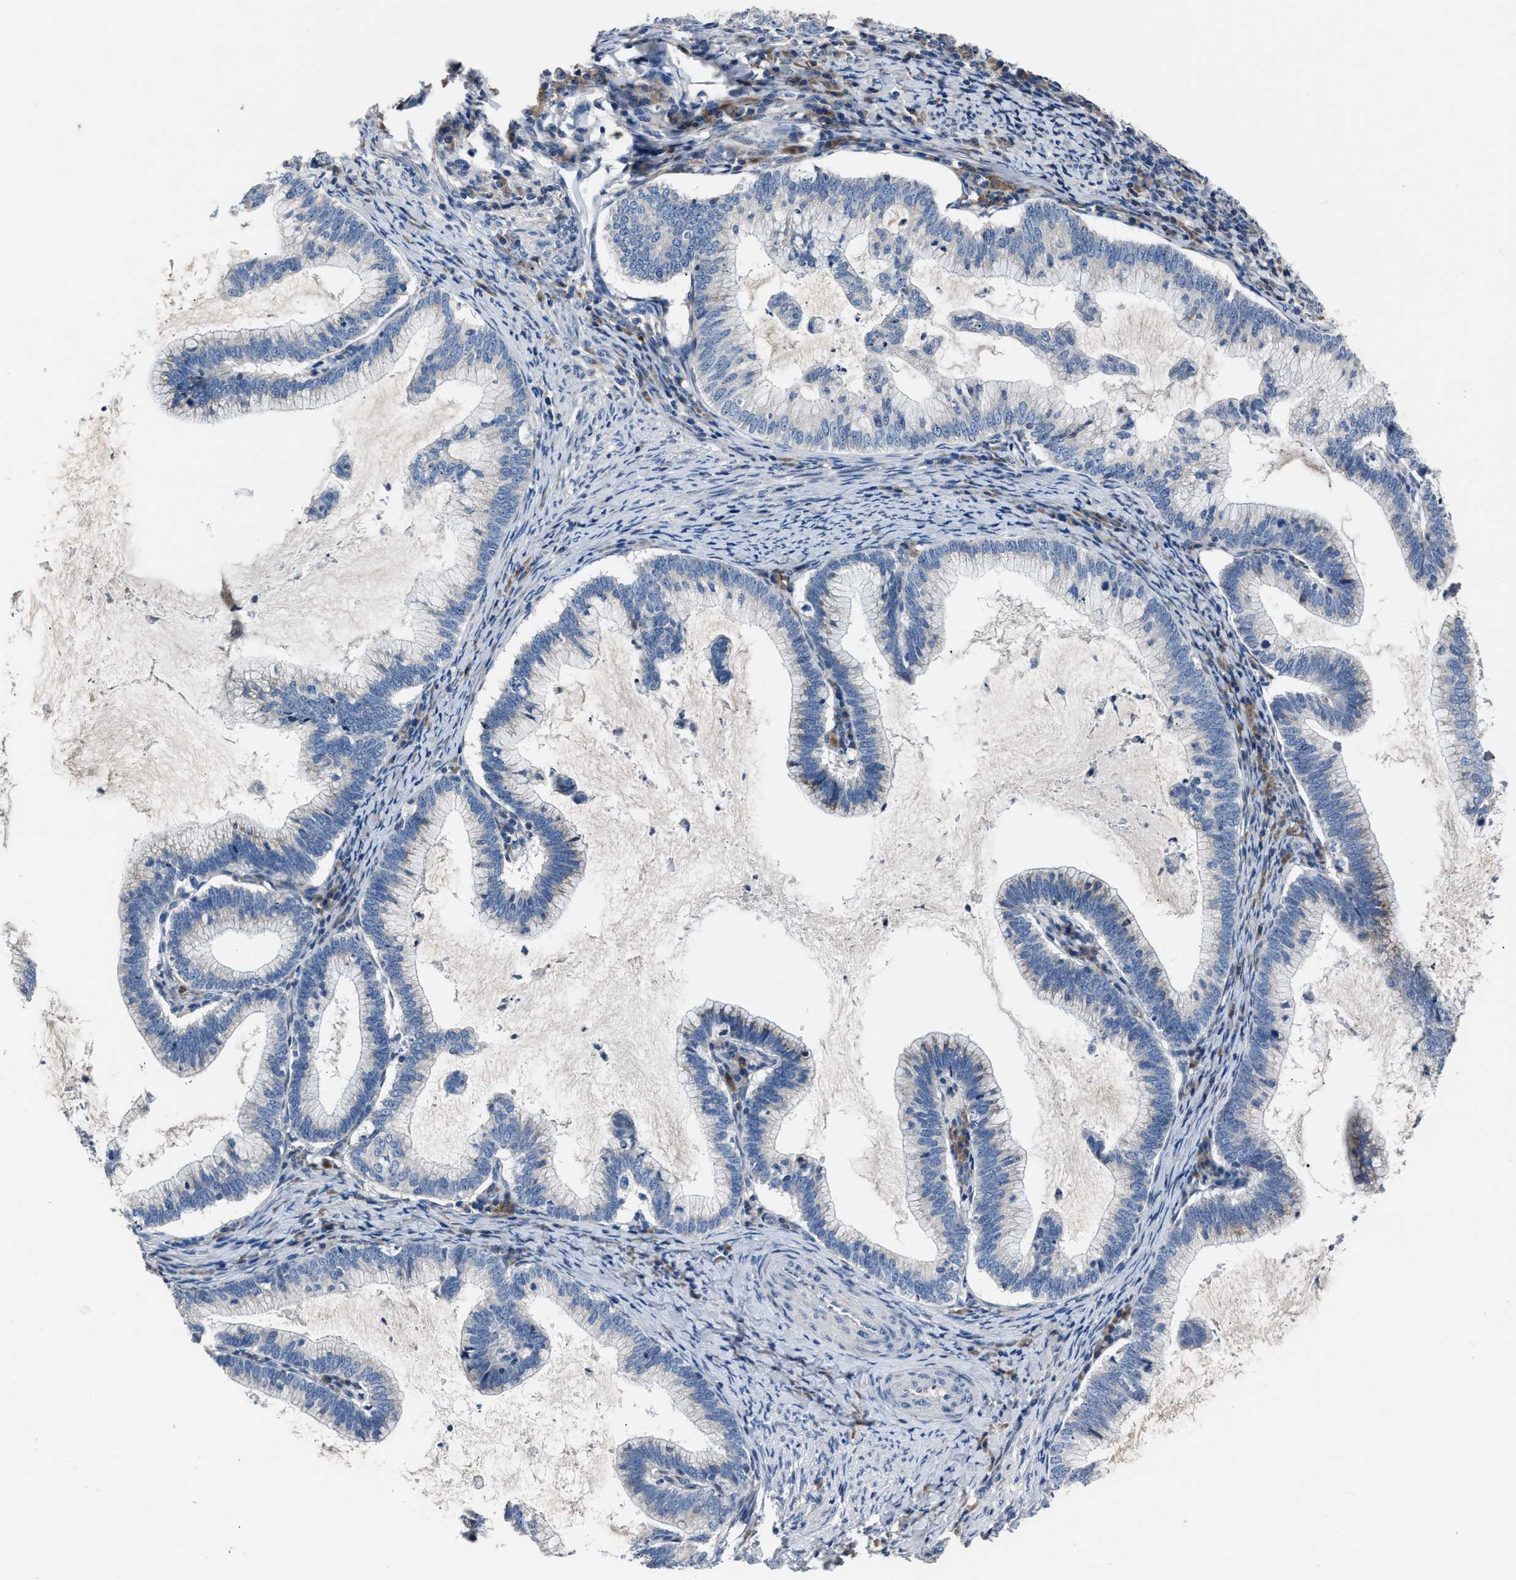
{"staining": {"intensity": "negative", "quantity": "none", "location": "none"}, "tissue": "cervical cancer", "cell_type": "Tumor cells", "image_type": "cancer", "snomed": [{"axis": "morphology", "description": "Adenocarcinoma, NOS"}, {"axis": "topography", "description": "Cervix"}], "caption": "IHC image of neoplastic tissue: cervical cancer (adenocarcinoma) stained with DAB (3,3'-diaminobenzidine) reveals no significant protein positivity in tumor cells. (DAB immunohistochemistry (IHC), high magnification).", "gene": "DNAJC24", "patient": {"sex": "female", "age": 36}}